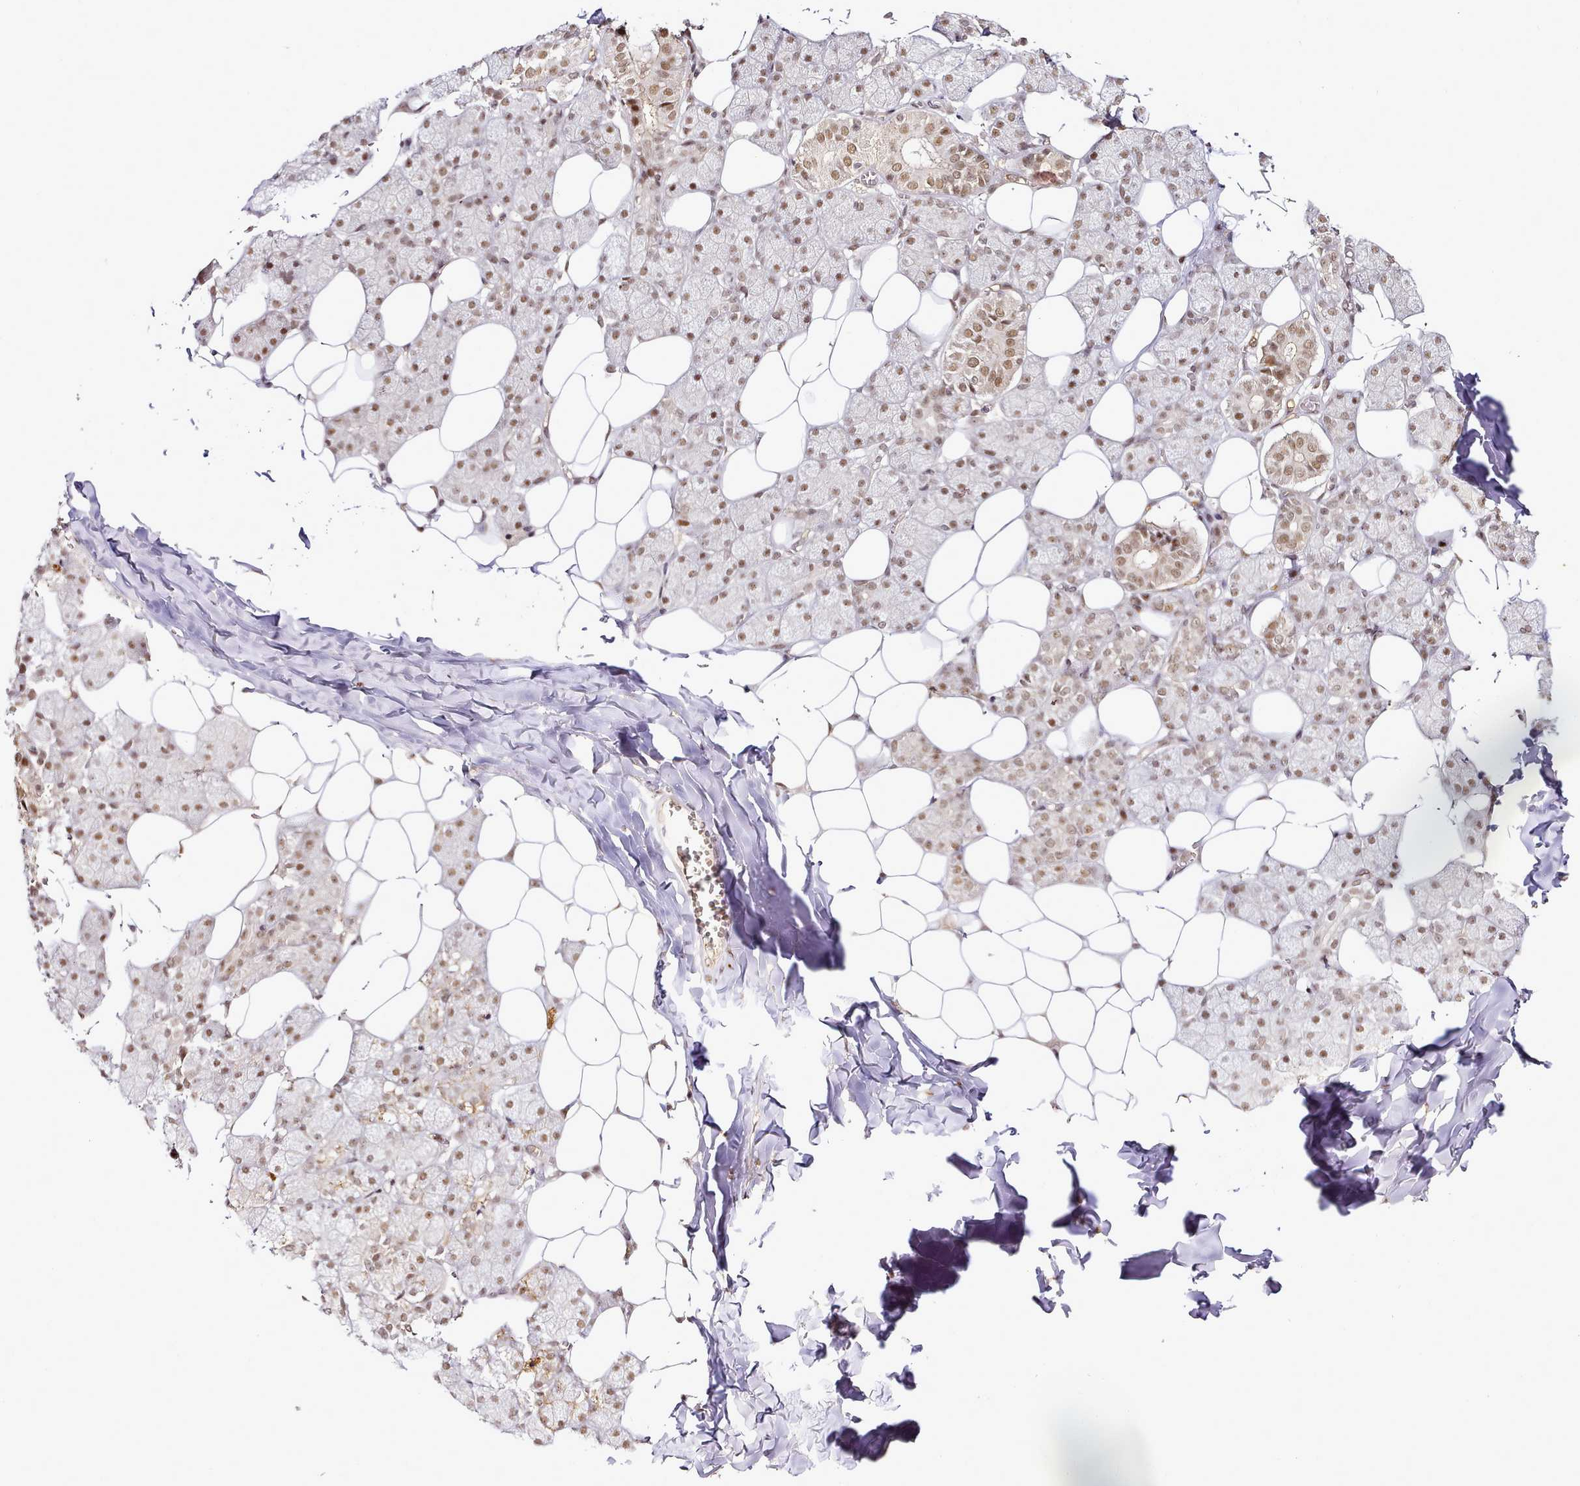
{"staining": {"intensity": "moderate", "quantity": ">75%", "location": "nuclear"}, "tissue": "salivary gland", "cell_type": "Glandular cells", "image_type": "normal", "snomed": [{"axis": "morphology", "description": "Normal tissue, NOS"}, {"axis": "topography", "description": "Salivary gland"}], "caption": "High-magnification brightfield microscopy of unremarkable salivary gland stained with DAB (3,3'-diaminobenzidine) (brown) and counterstained with hematoxylin (blue). glandular cells exhibit moderate nuclear staining is seen in approximately>75% of cells.", "gene": "SYT15B", "patient": {"sex": "female", "age": 33}}